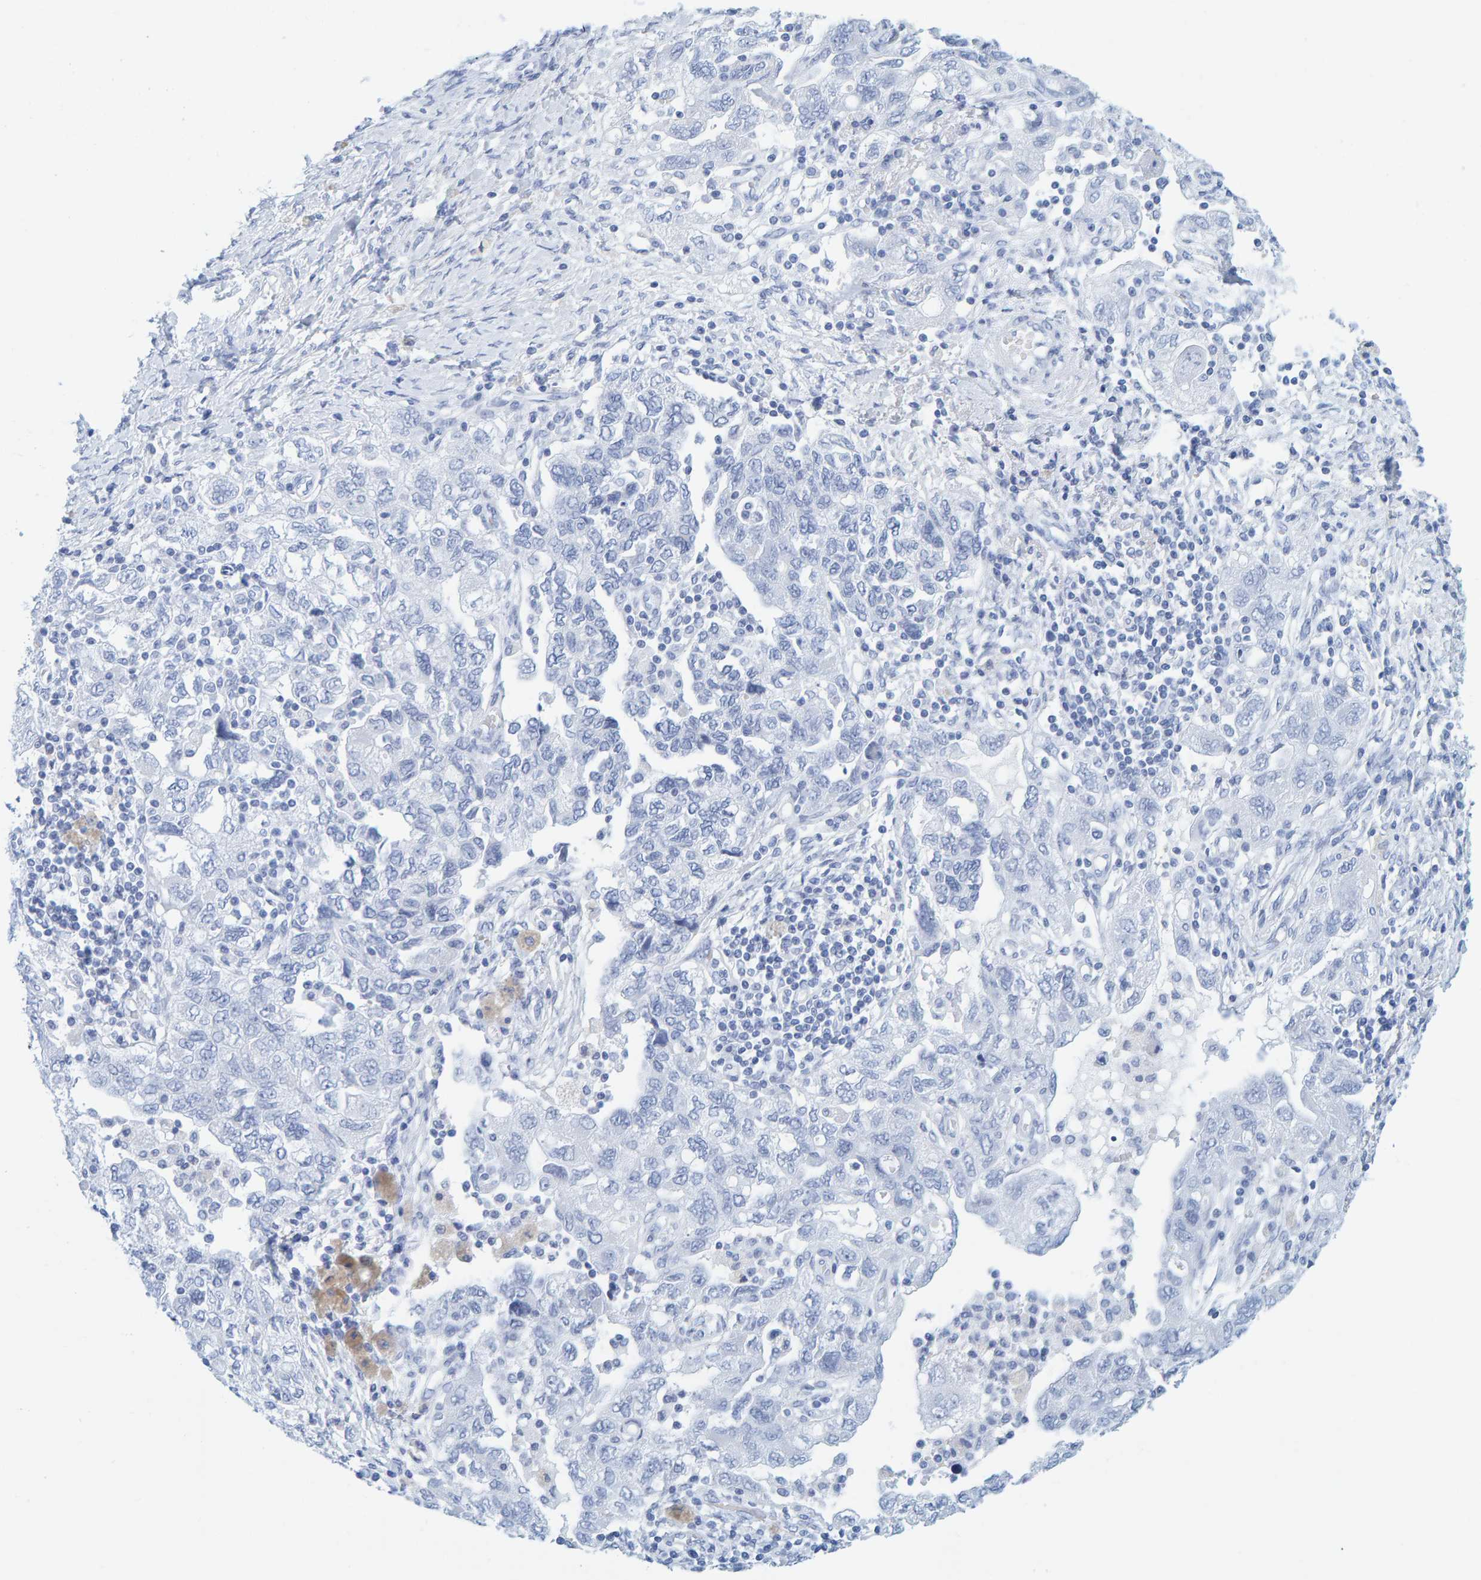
{"staining": {"intensity": "negative", "quantity": "none", "location": "none"}, "tissue": "ovarian cancer", "cell_type": "Tumor cells", "image_type": "cancer", "snomed": [{"axis": "morphology", "description": "Carcinoma, NOS"}, {"axis": "morphology", "description": "Cystadenocarcinoma, serous, NOS"}, {"axis": "topography", "description": "Ovary"}], "caption": "There is no significant staining in tumor cells of ovarian serous cystadenocarcinoma.", "gene": "SFTPC", "patient": {"sex": "female", "age": 69}}